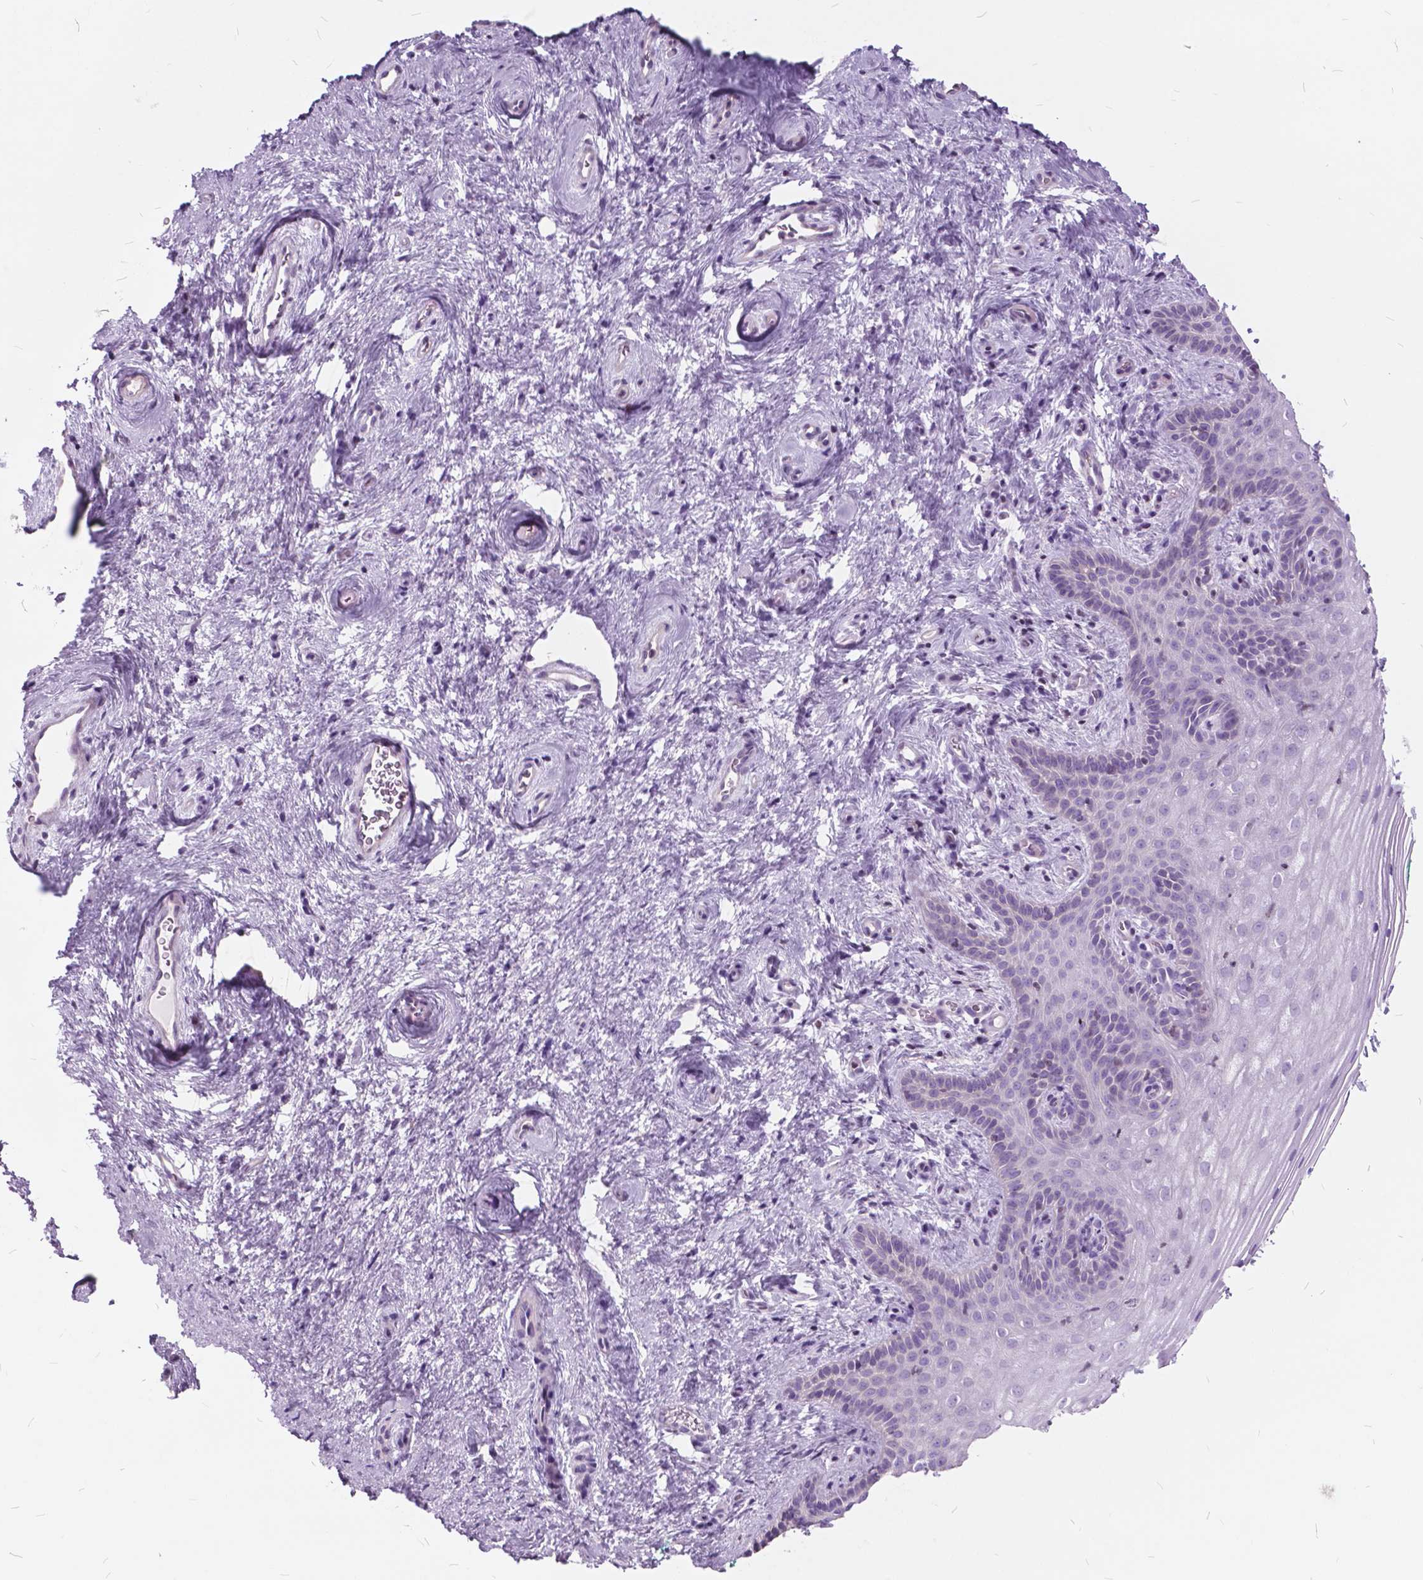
{"staining": {"intensity": "negative", "quantity": "none", "location": "none"}, "tissue": "vagina", "cell_type": "Squamous epithelial cells", "image_type": "normal", "snomed": [{"axis": "morphology", "description": "Normal tissue, NOS"}, {"axis": "topography", "description": "Vagina"}], "caption": "A photomicrograph of human vagina is negative for staining in squamous epithelial cells. (Stains: DAB (3,3'-diaminobenzidine) IHC with hematoxylin counter stain, Microscopy: brightfield microscopy at high magnification).", "gene": "SP140", "patient": {"sex": "female", "age": 45}}